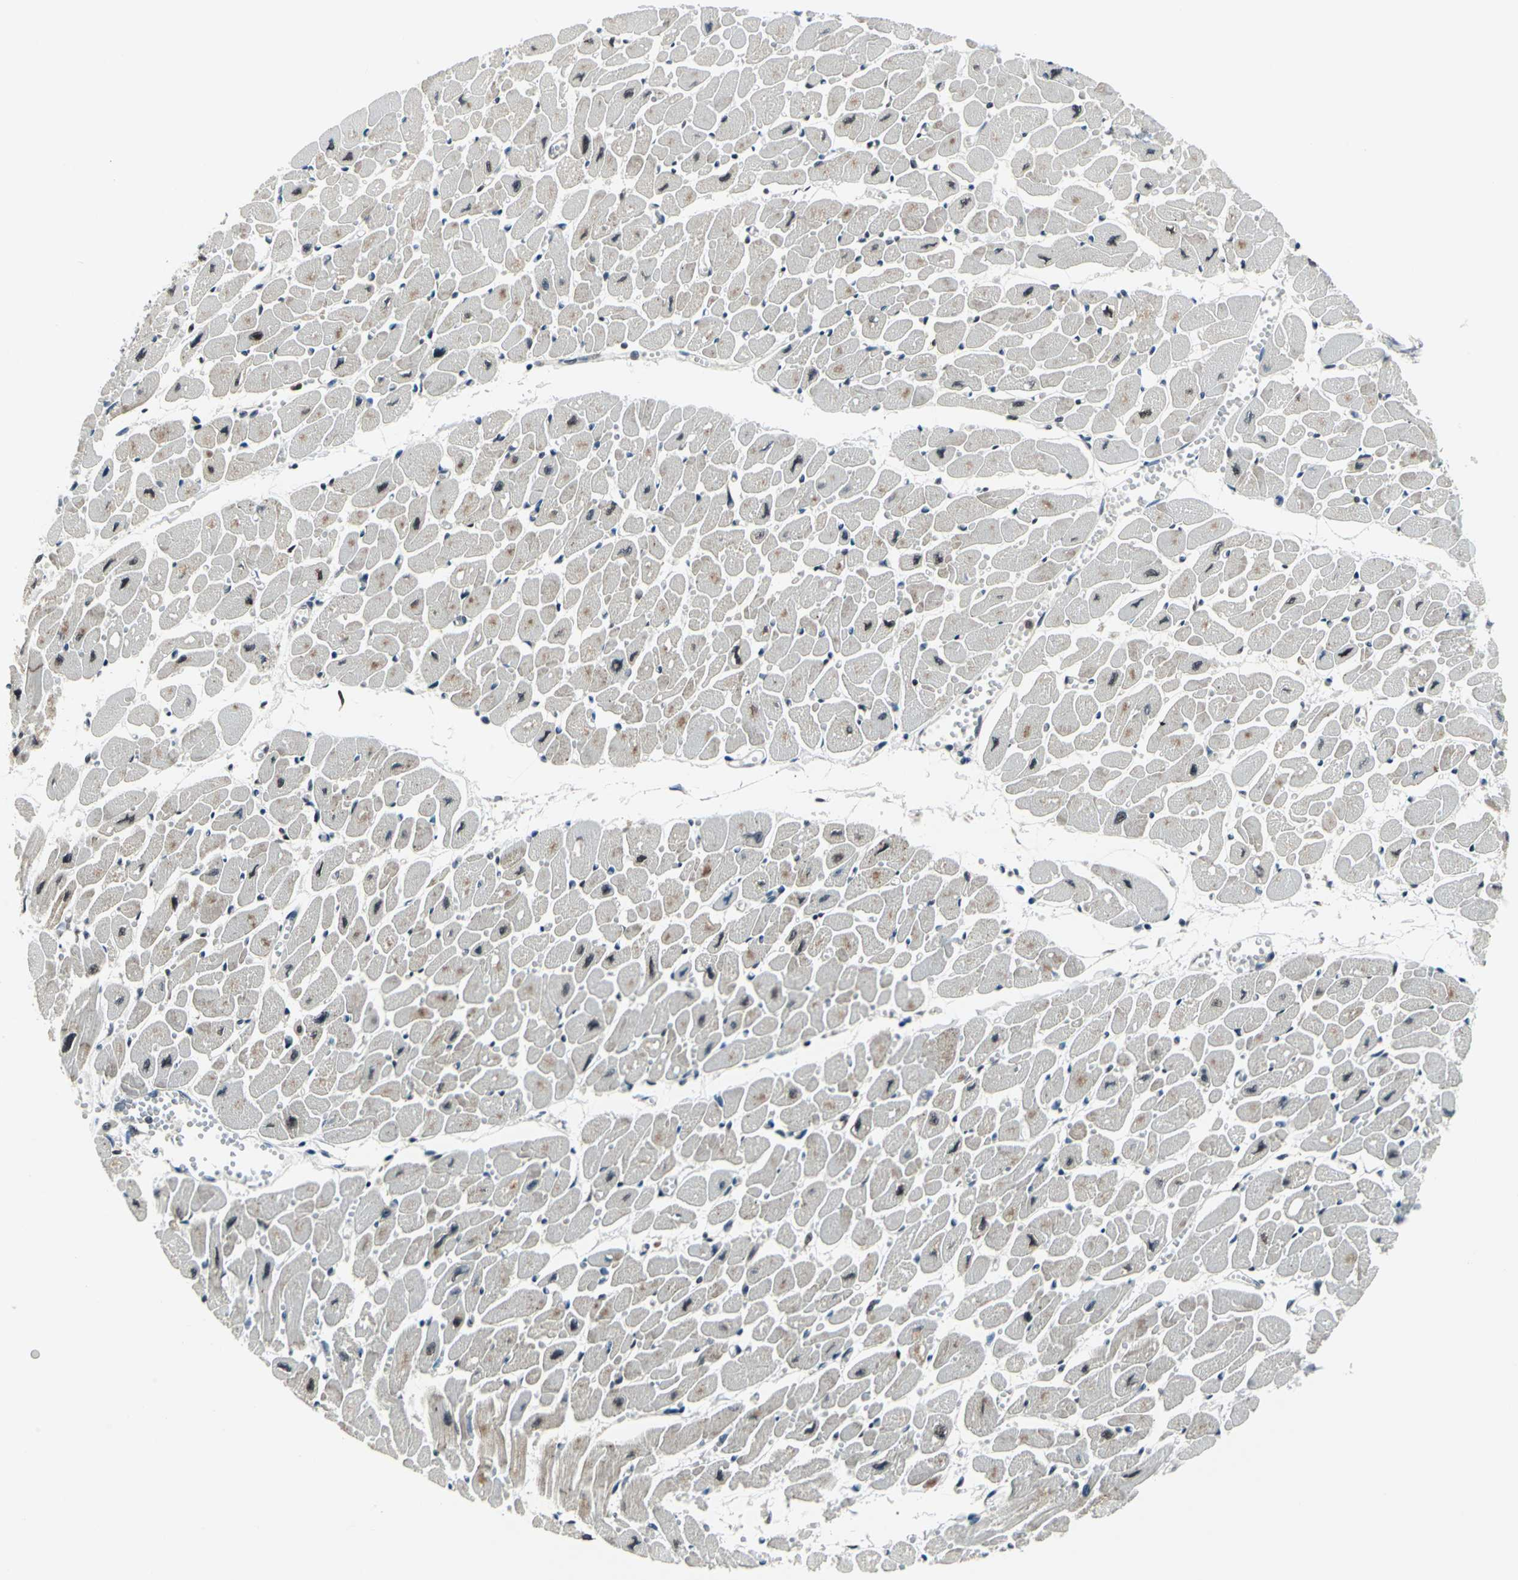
{"staining": {"intensity": "moderate", "quantity": "25%-75%", "location": "cytoplasmic/membranous,nuclear"}, "tissue": "heart muscle", "cell_type": "Cardiomyocytes", "image_type": "normal", "snomed": [{"axis": "morphology", "description": "Normal tissue, NOS"}, {"axis": "topography", "description": "Heart"}], "caption": "DAB immunohistochemical staining of unremarkable heart muscle shows moderate cytoplasmic/membranous,nuclear protein expression in about 25%-75% of cardiomyocytes.", "gene": "POLR3K", "patient": {"sex": "female", "age": 54}}